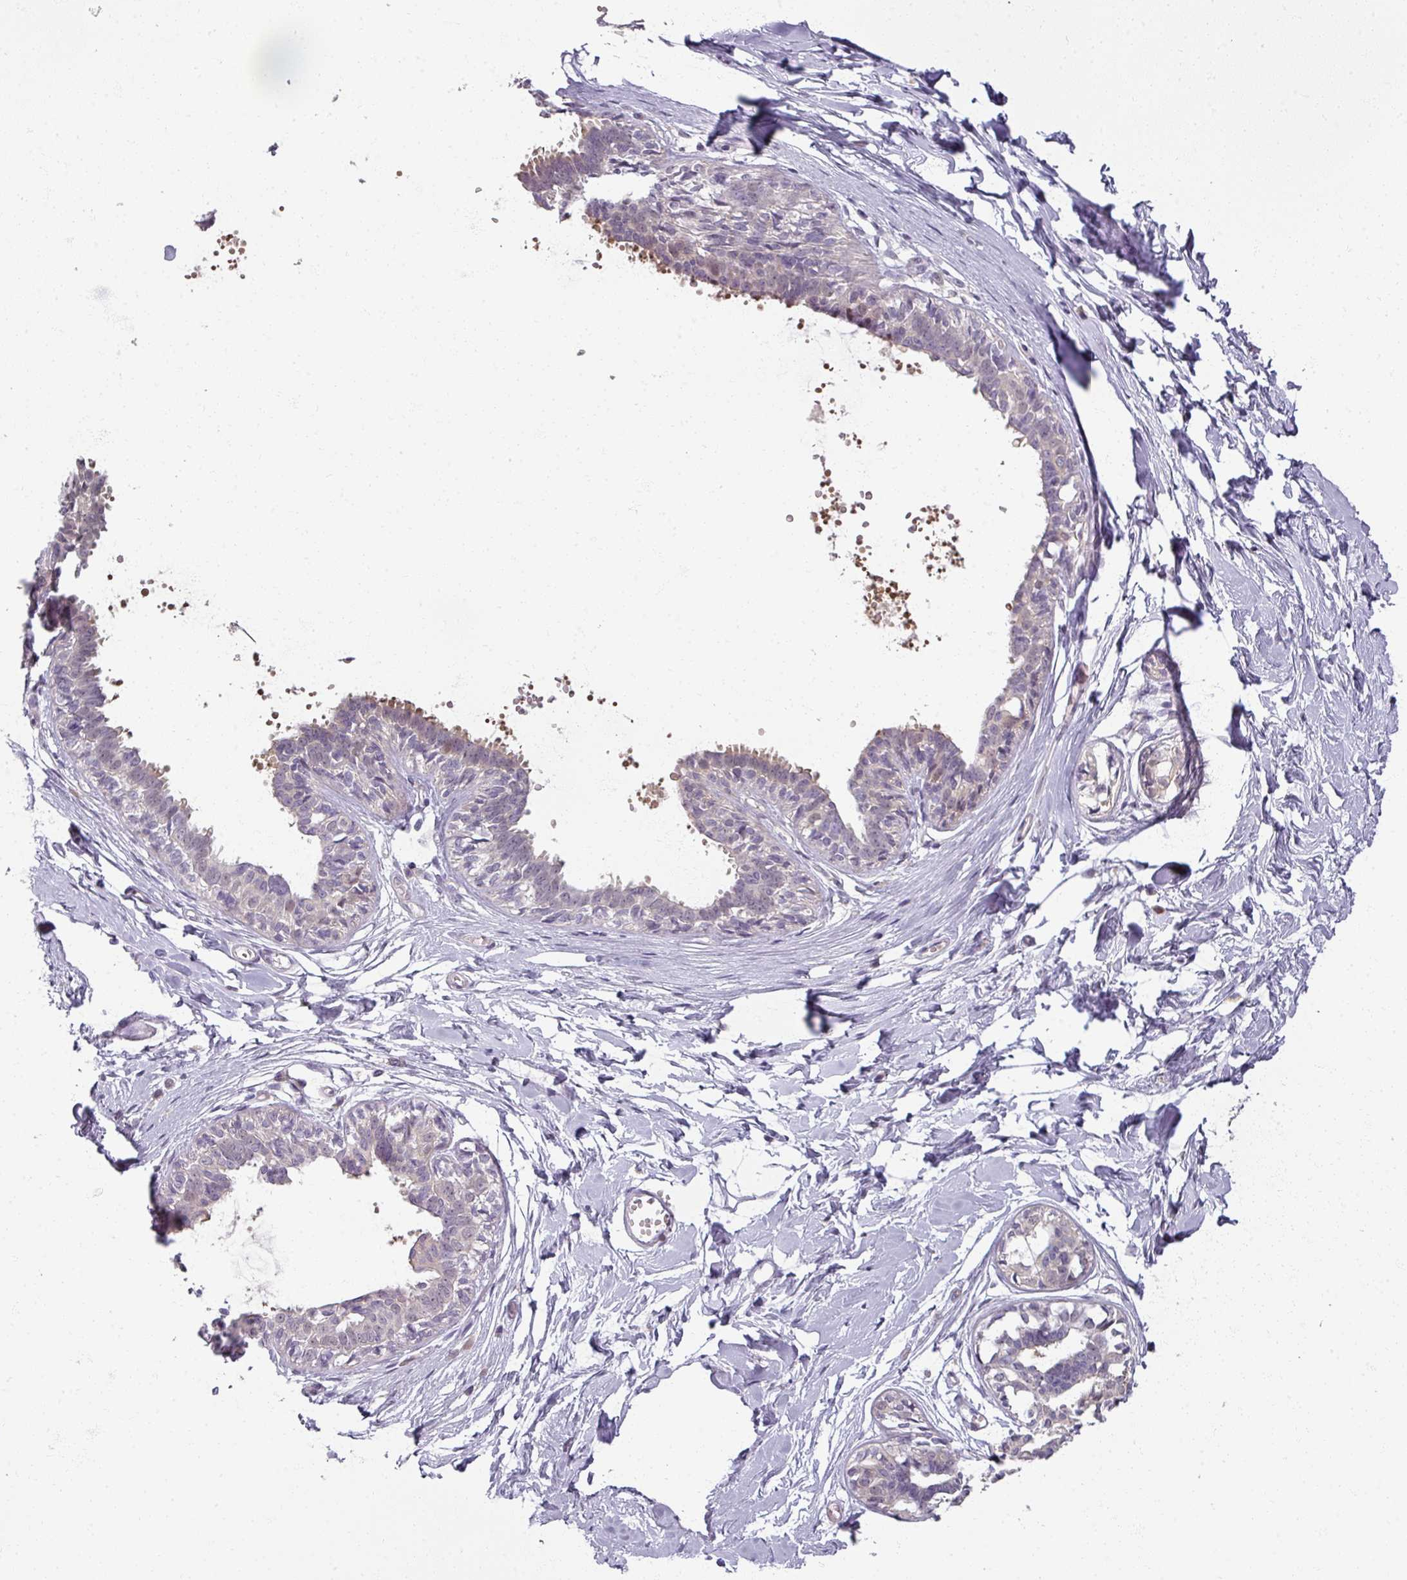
{"staining": {"intensity": "weak", "quantity": "<25%", "location": "cytoplasmic/membranous"}, "tissue": "breast", "cell_type": "Glandular cells", "image_type": "normal", "snomed": [{"axis": "morphology", "description": "Normal tissue, NOS"}, {"axis": "topography", "description": "Breast"}], "caption": "High magnification brightfield microscopy of benign breast stained with DAB (3,3'-diaminobenzidine) (brown) and counterstained with hematoxylin (blue): glandular cells show no significant positivity.", "gene": "MYMK", "patient": {"sex": "female", "age": 27}}